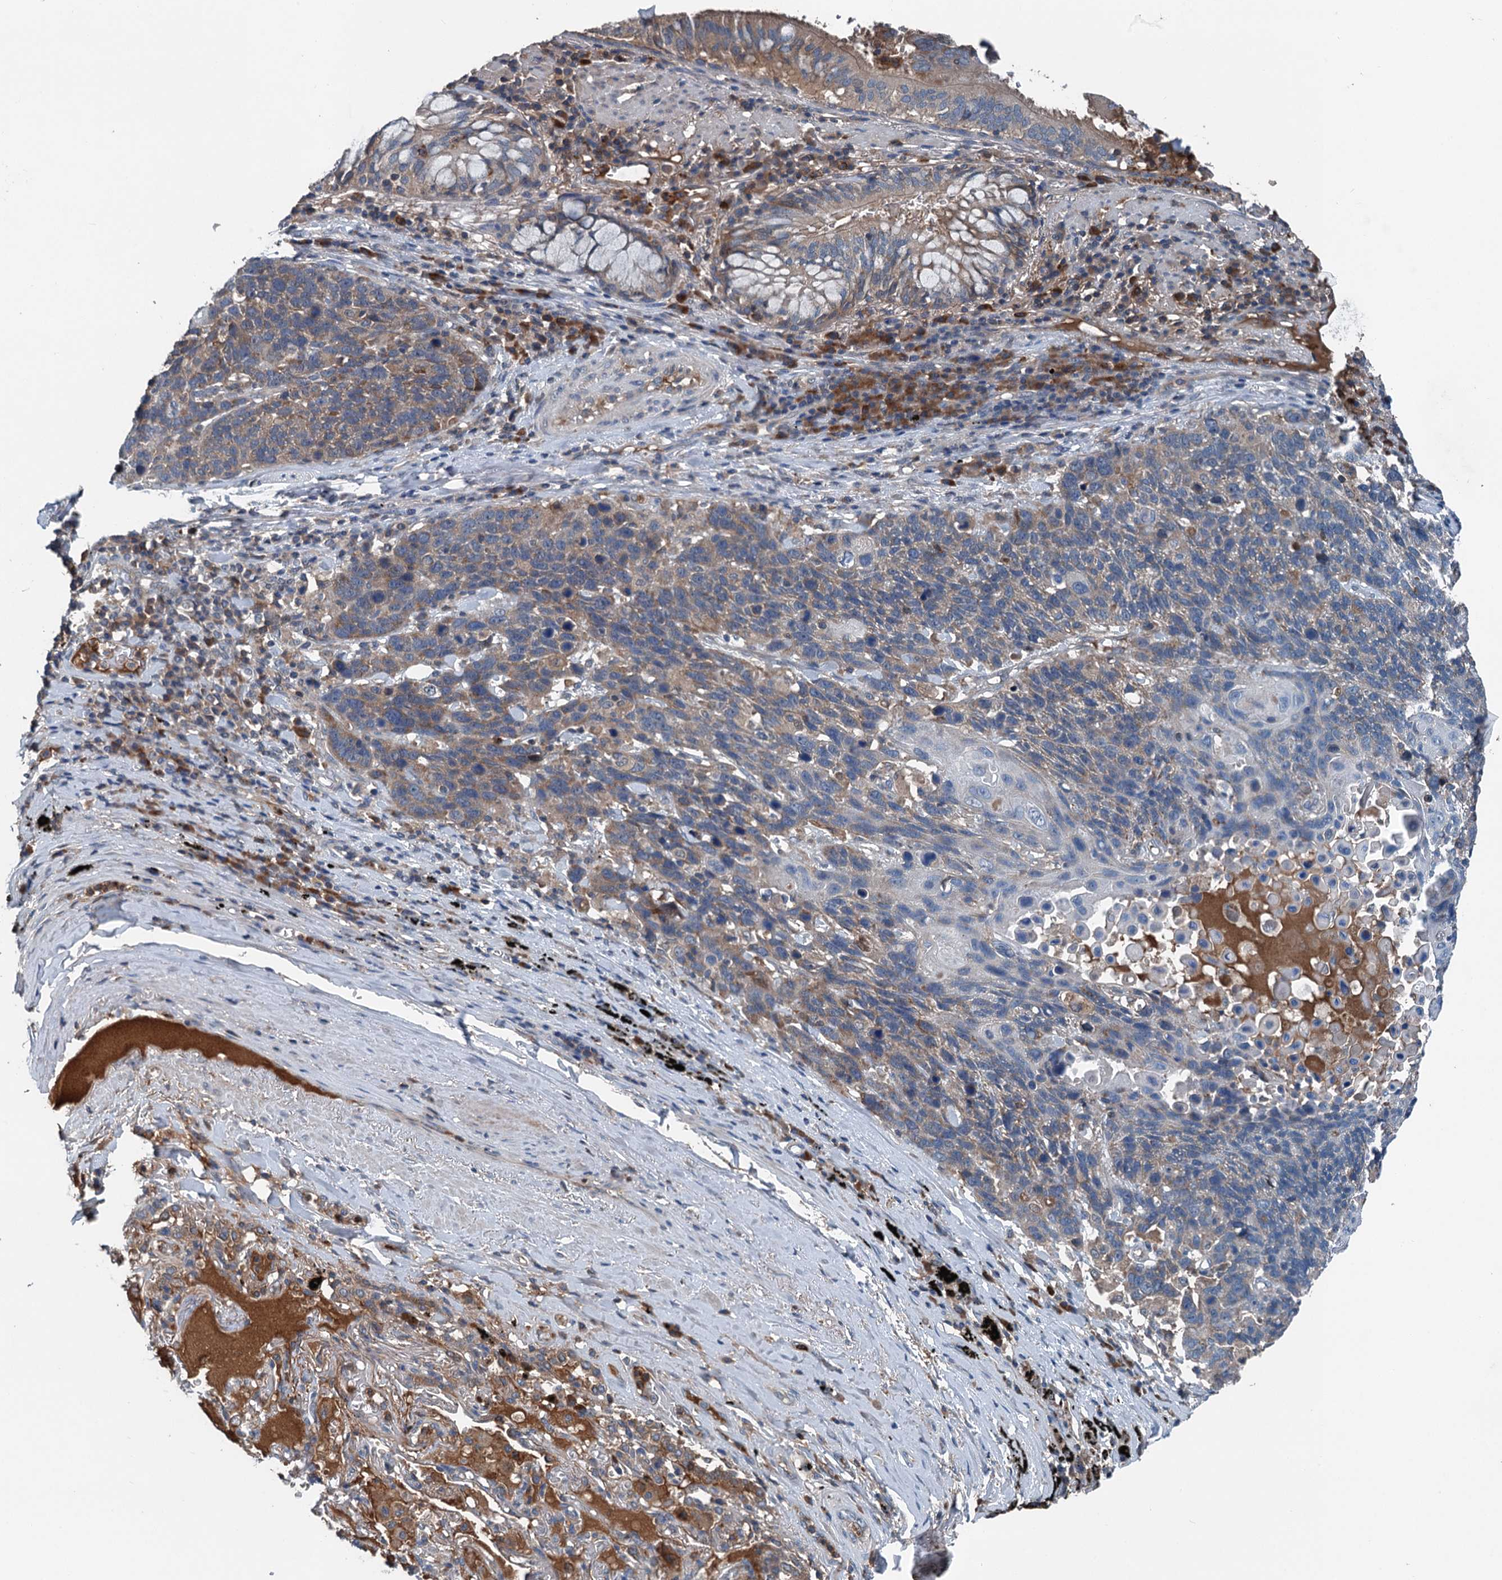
{"staining": {"intensity": "weak", "quantity": "<25%", "location": "cytoplasmic/membranous"}, "tissue": "lung cancer", "cell_type": "Tumor cells", "image_type": "cancer", "snomed": [{"axis": "morphology", "description": "Squamous cell carcinoma, NOS"}, {"axis": "topography", "description": "Lung"}], "caption": "IHC photomicrograph of human lung cancer (squamous cell carcinoma) stained for a protein (brown), which displays no staining in tumor cells.", "gene": "PDSS1", "patient": {"sex": "male", "age": 66}}